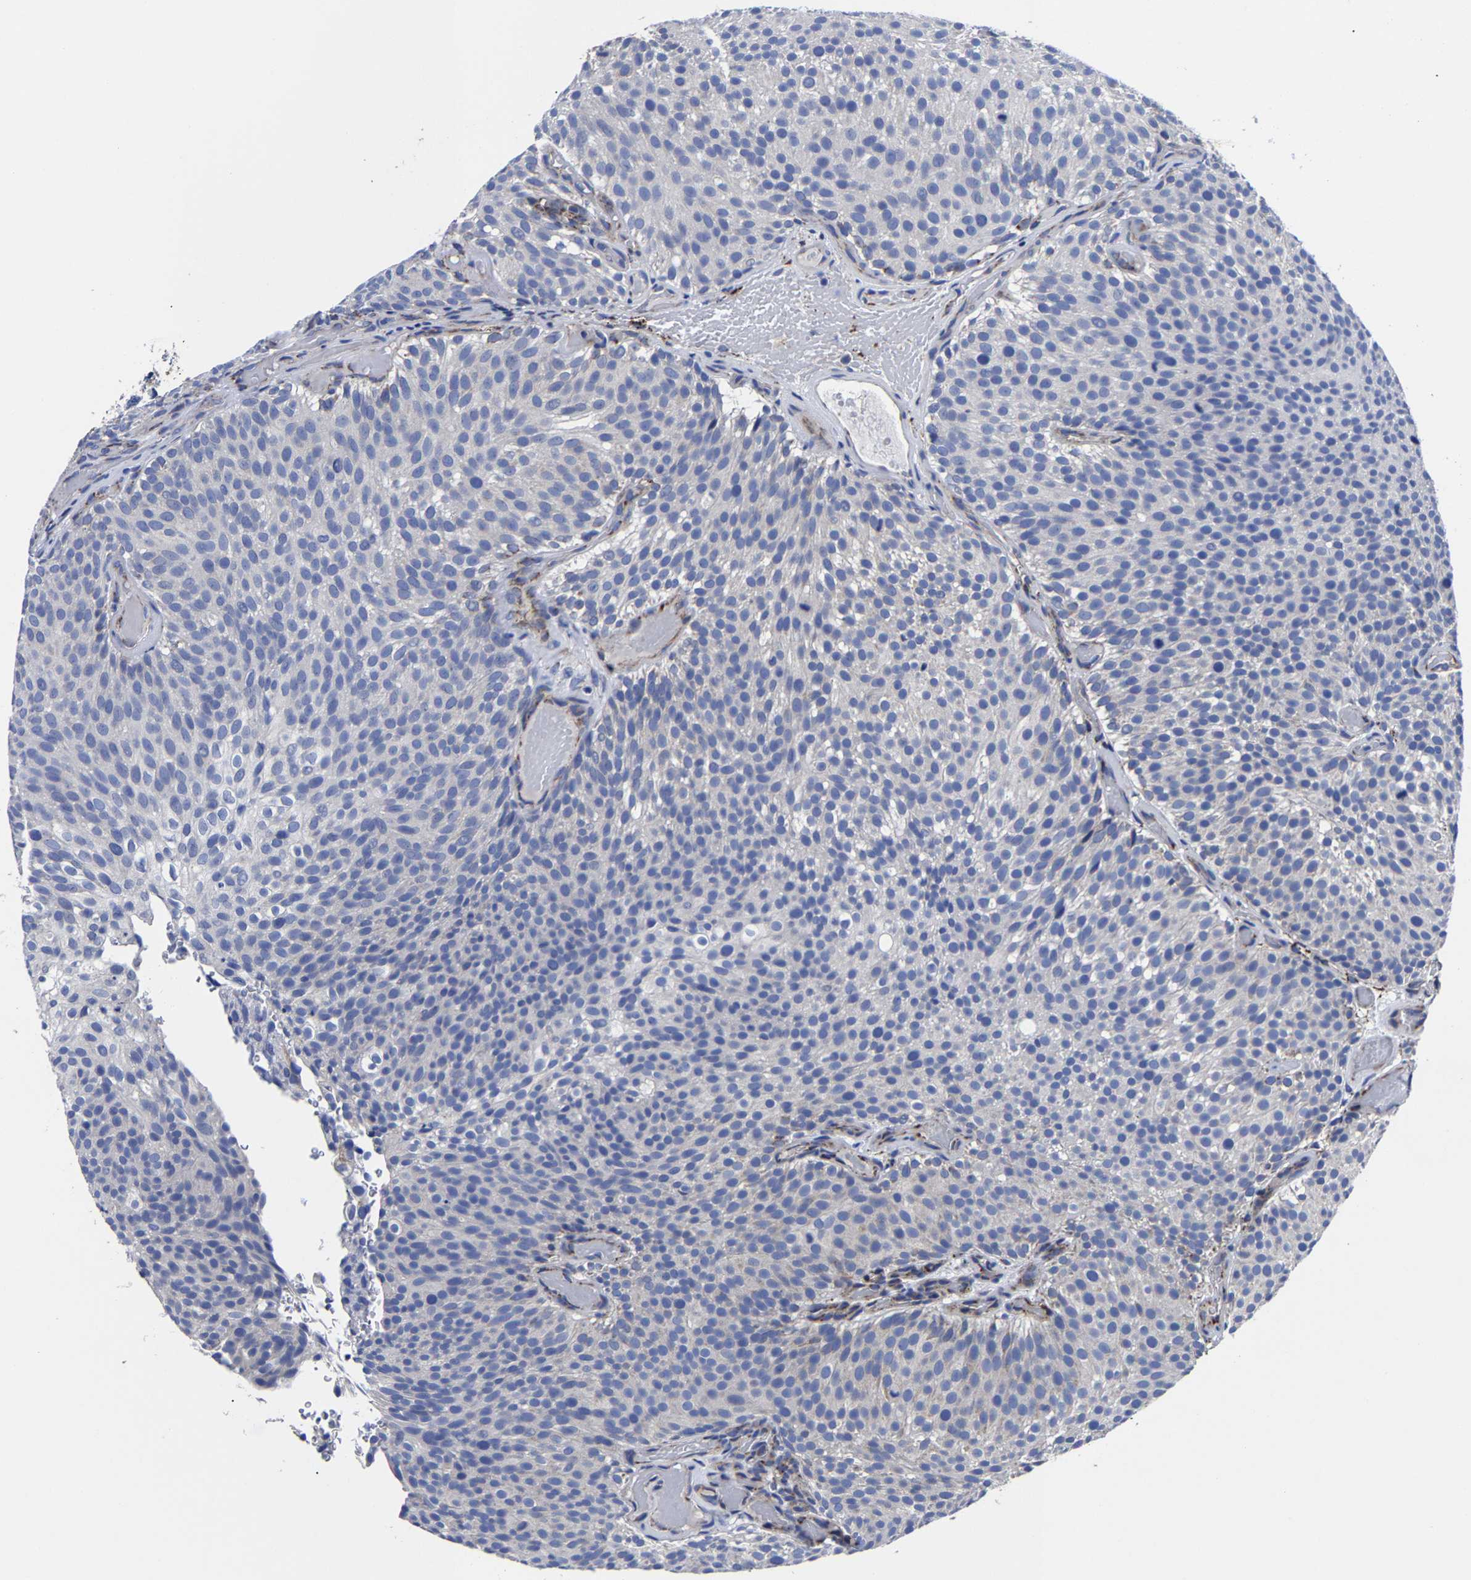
{"staining": {"intensity": "negative", "quantity": "none", "location": "none"}, "tissue": "urothelial cancer", "cell_type": "Tumor cells", "image_type": "cancer", "snomed": [{"axis": "morphology", "description": "Urothelial carcinoma, Low grade"}, {"axis": "topography", "description": "Urinary bladder"}], "caption": "Immunohistochemistry micrograph of neoplastic tissue: urothelial carcinoma (low-grade) stained with DAB (3,3'-diaminobenzidine) shows no significant protein expression in tumor cells. Brightfield microscopy of immunohistochemistry stained with DAB (brown) and hematoxylin (blue), captured at high magnification.", "gene": "AASS", "patient": {"sex": "male", "age": 78}}